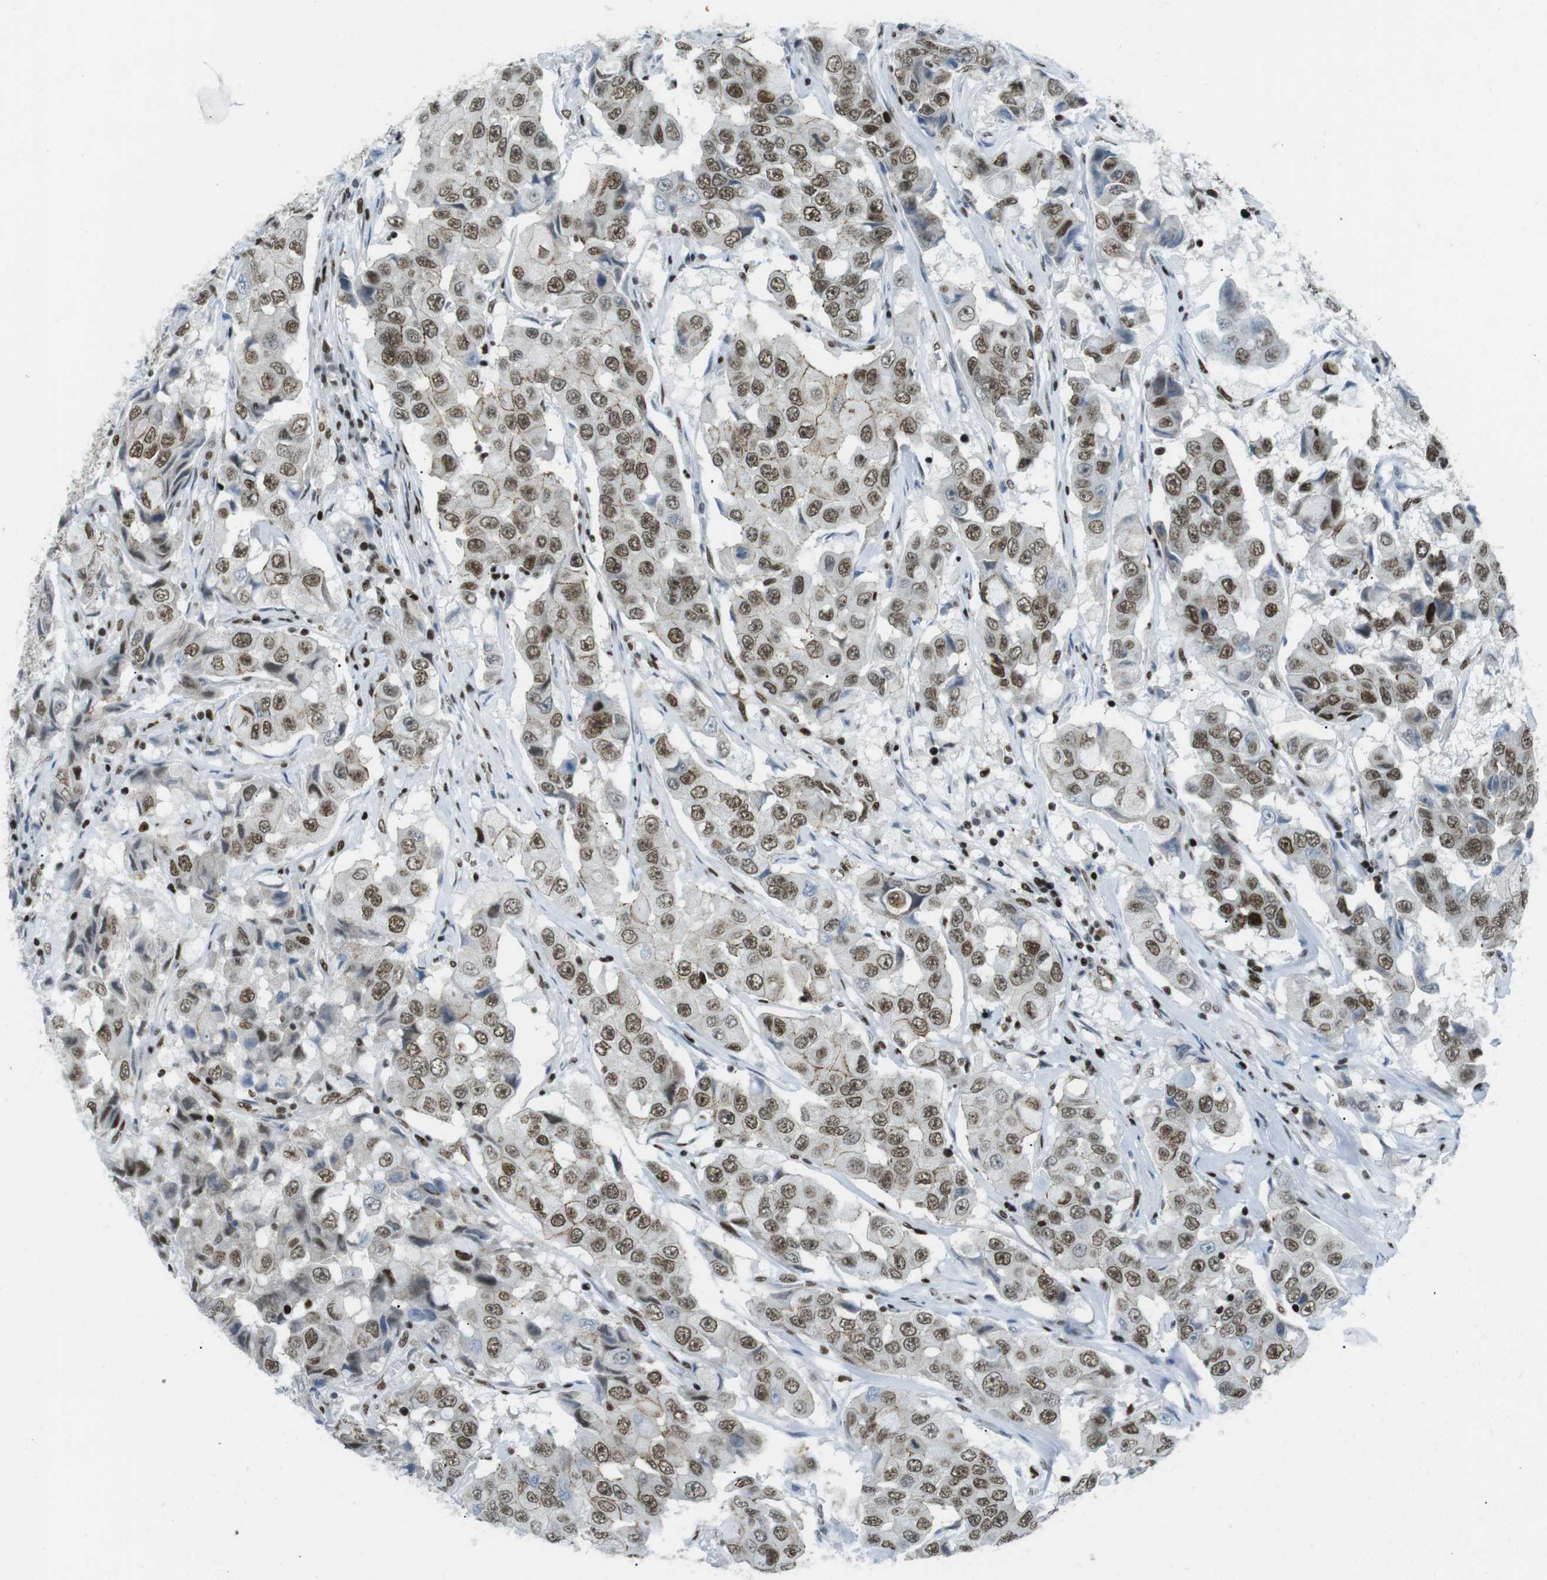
{"staining": {"intensity": "moderate", "quantity": ">75%", "location": "cytoplasmic/membranous,nuclear"}, "tissue": "breast cancer", "cell_type": "Tumor cells", "image_type": "cancer", "snomed": [{"axis": "morphology", "description": "Duct carcinoma"}, {"axis": "topography", "description": "Breast"}], "caption": "Protein positivity by IHC exhibits moderate cytoplasmic/membranous and nuclear positivity in approximately >75% of tumor cells in intraductal carcinoma (breast).", "gene": "ARID1A", "patient": {"sex": "female", "age": 27}}